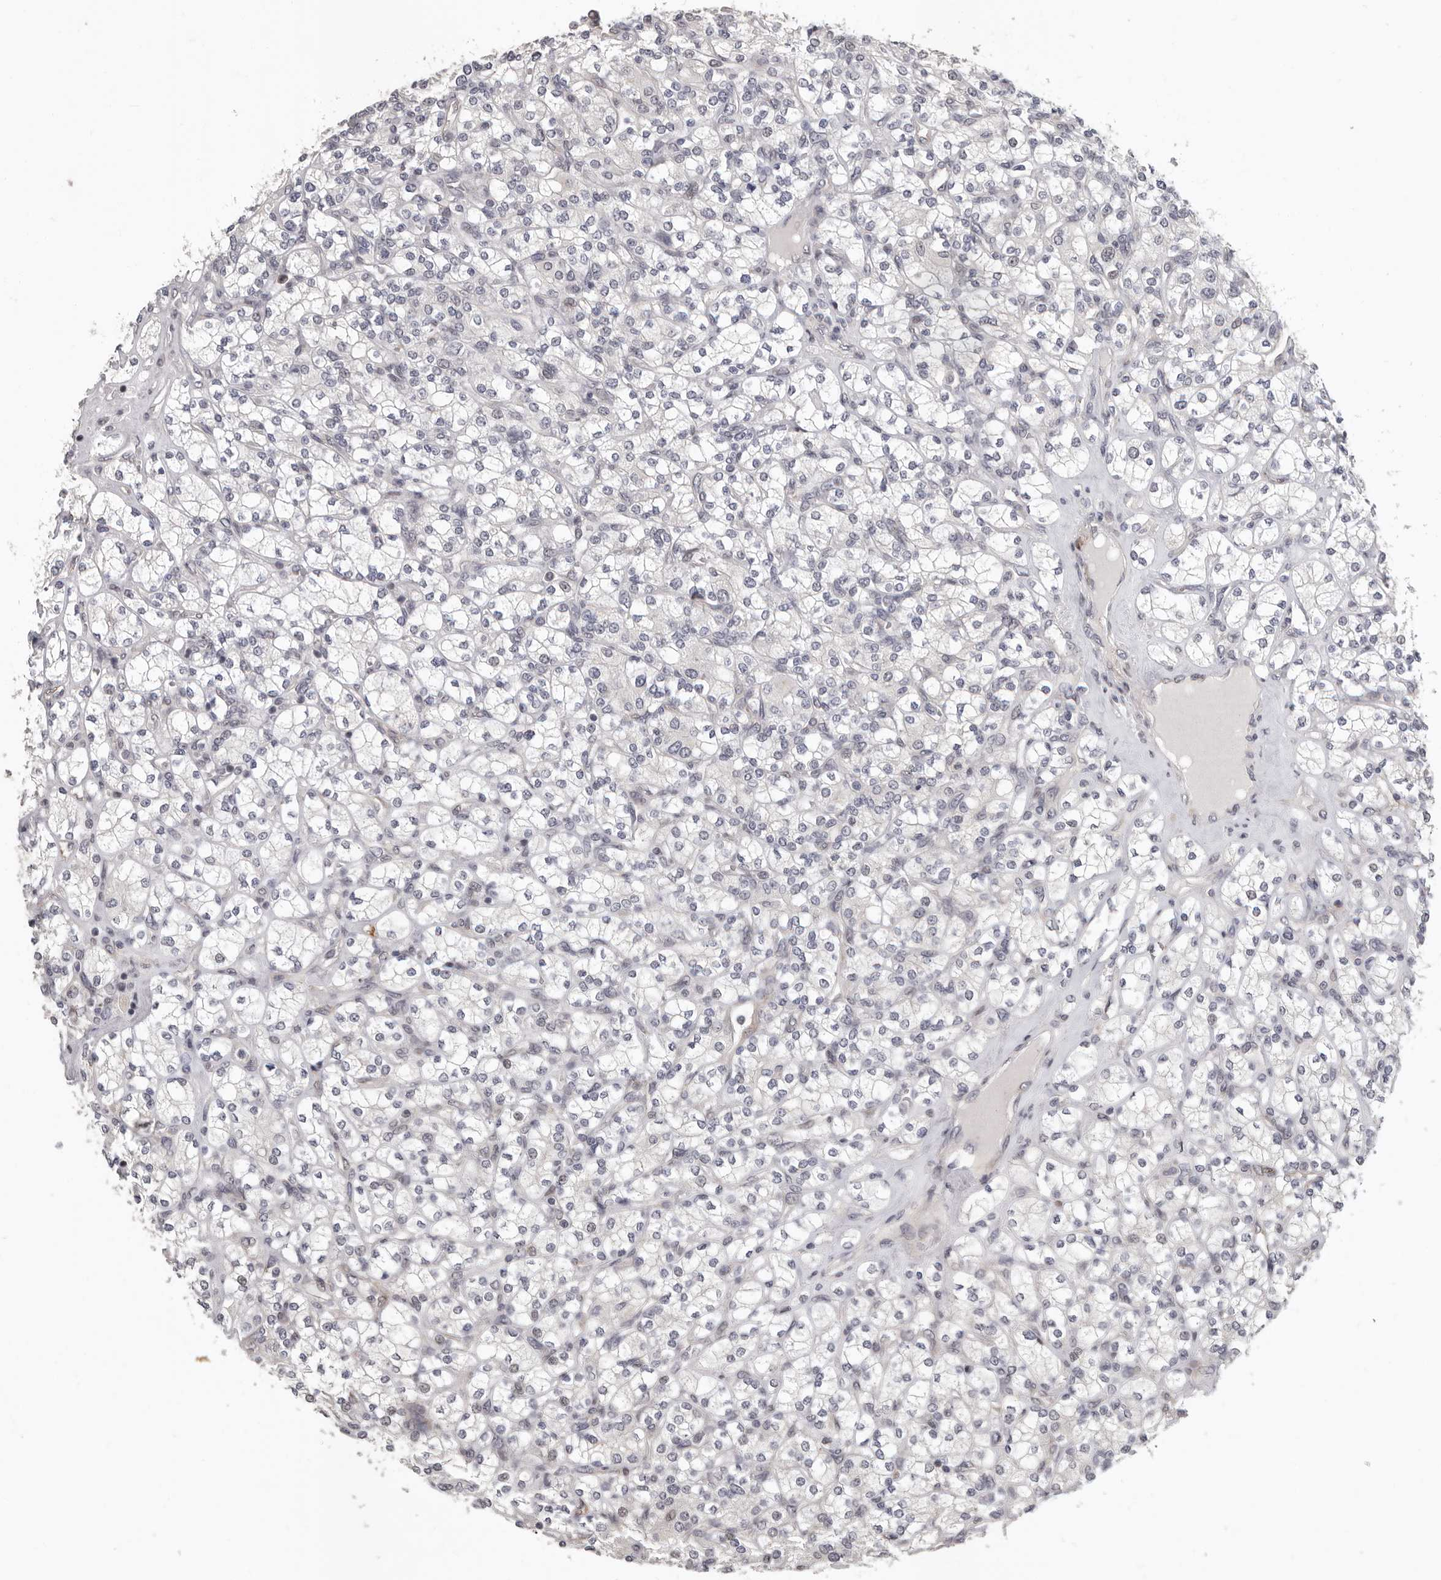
{"staining": {"intensity": "negative", "quantity": "none", "location": "none"}, "tissue": "renal cancer", "cell_type": "Tumor cells", "image_type": "cancer", "snomed": [{"axis": "morphology", "description": "Adenocarcinoma, NOS"}, {"axis": "topography", "description": "Kidney"}], "caption": "Histopathology image shows no protein expression in tumor cells of adenocarcinoma (renal) tissue. (IHC, brightfield microscopy, high magnification).", "gene": "RALGPS2", "patient": {"sex": "male", "age": 77}}